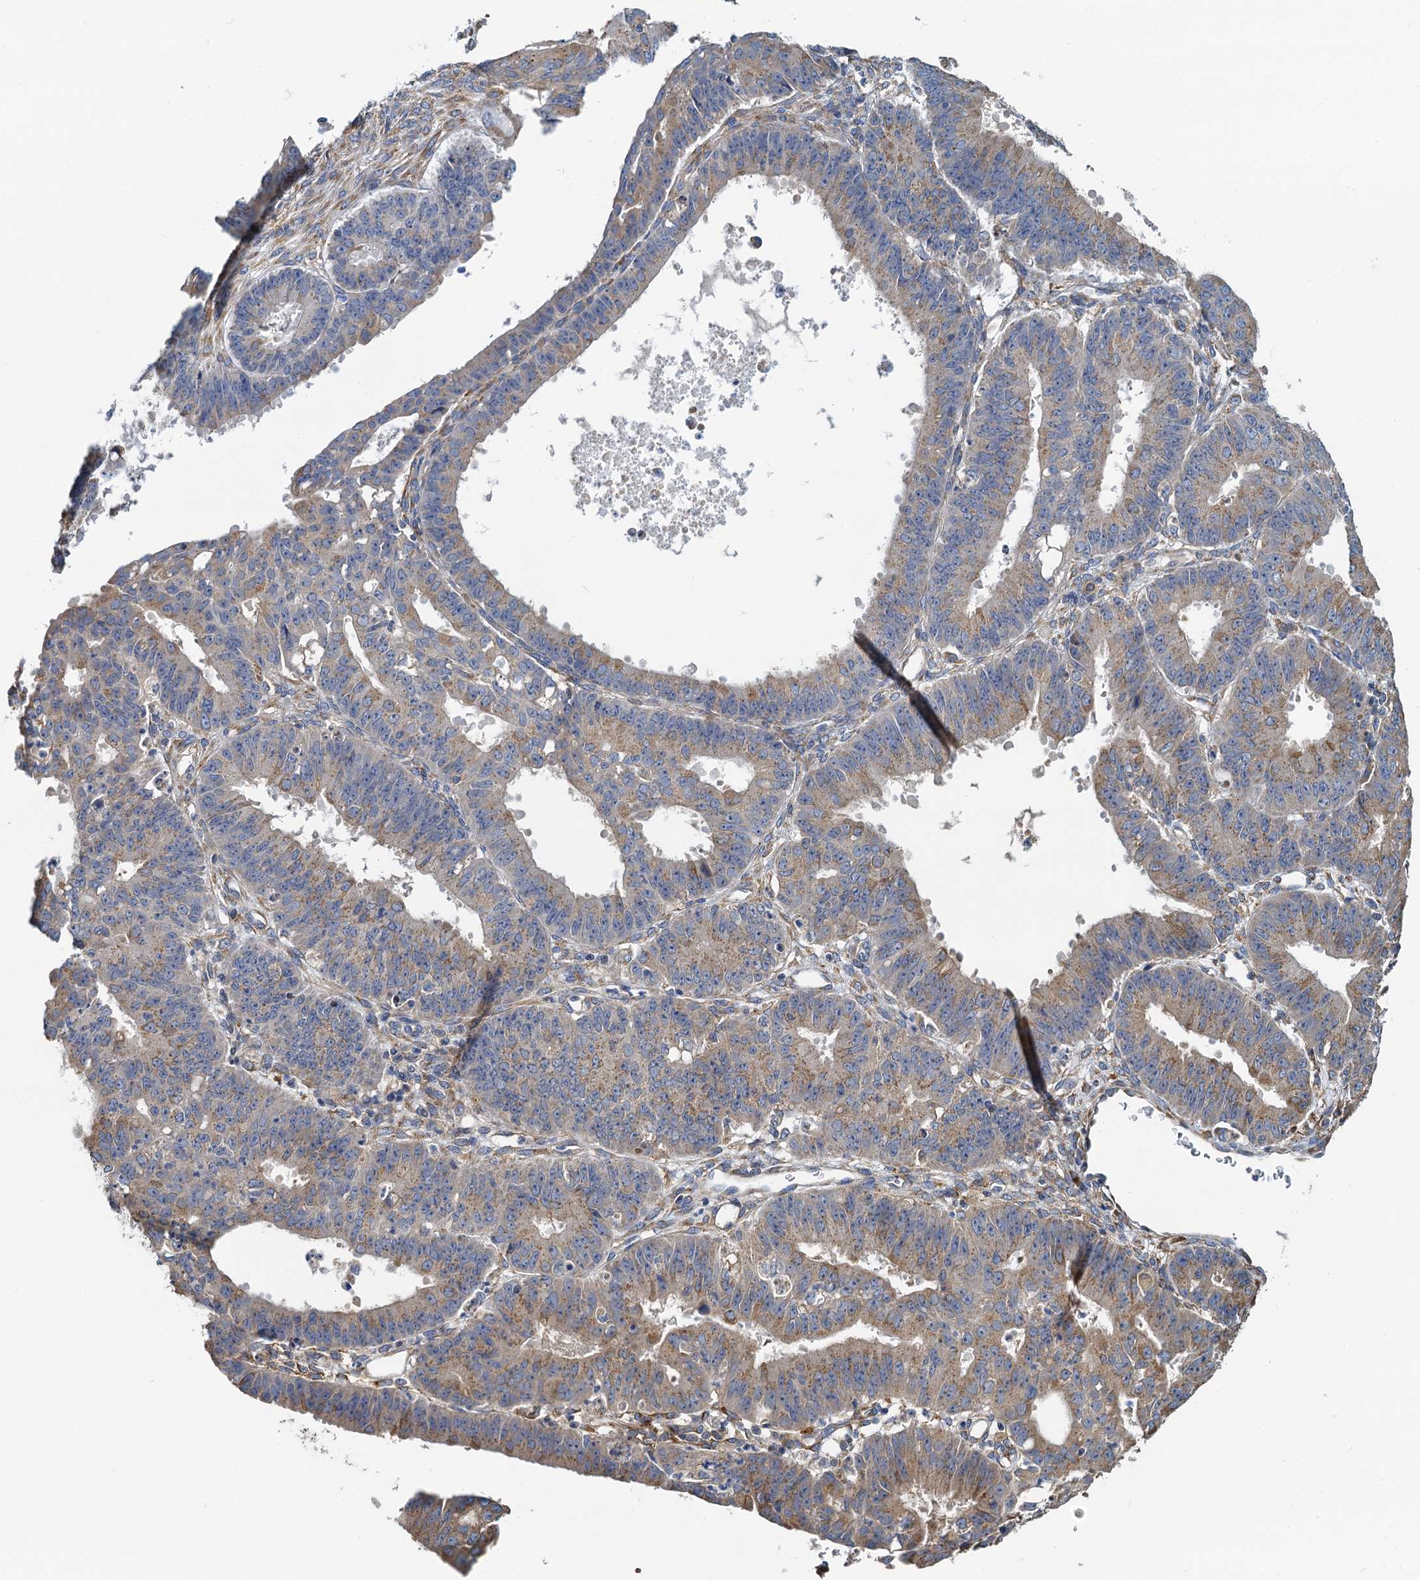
{"staining": {"intensity": "moderate", "quantity": "<25%", "location": "cytoplasmic/membranous"}, "tissue": "ovarian cancer", "cell_type": "Tumor cells", "image_type": "cancer", "snomed": [{"axis": "morphology", "description": "Carcinoma, endometroid"}, {"axis": "topography", "description": "Appendix"}, {"axis": "topography", "description": "Ovary"}], "caption": "Tumor cells display low levels of moderate cytoplasmic/membranous staining in approximately <25% of cells in ovarian endometroid carcinoma. The protein of interest is shown in brown color, while the nuclei are stained blue.", "gene": "NKAPD1", "patient": {"sex": "female", "age": 42}}